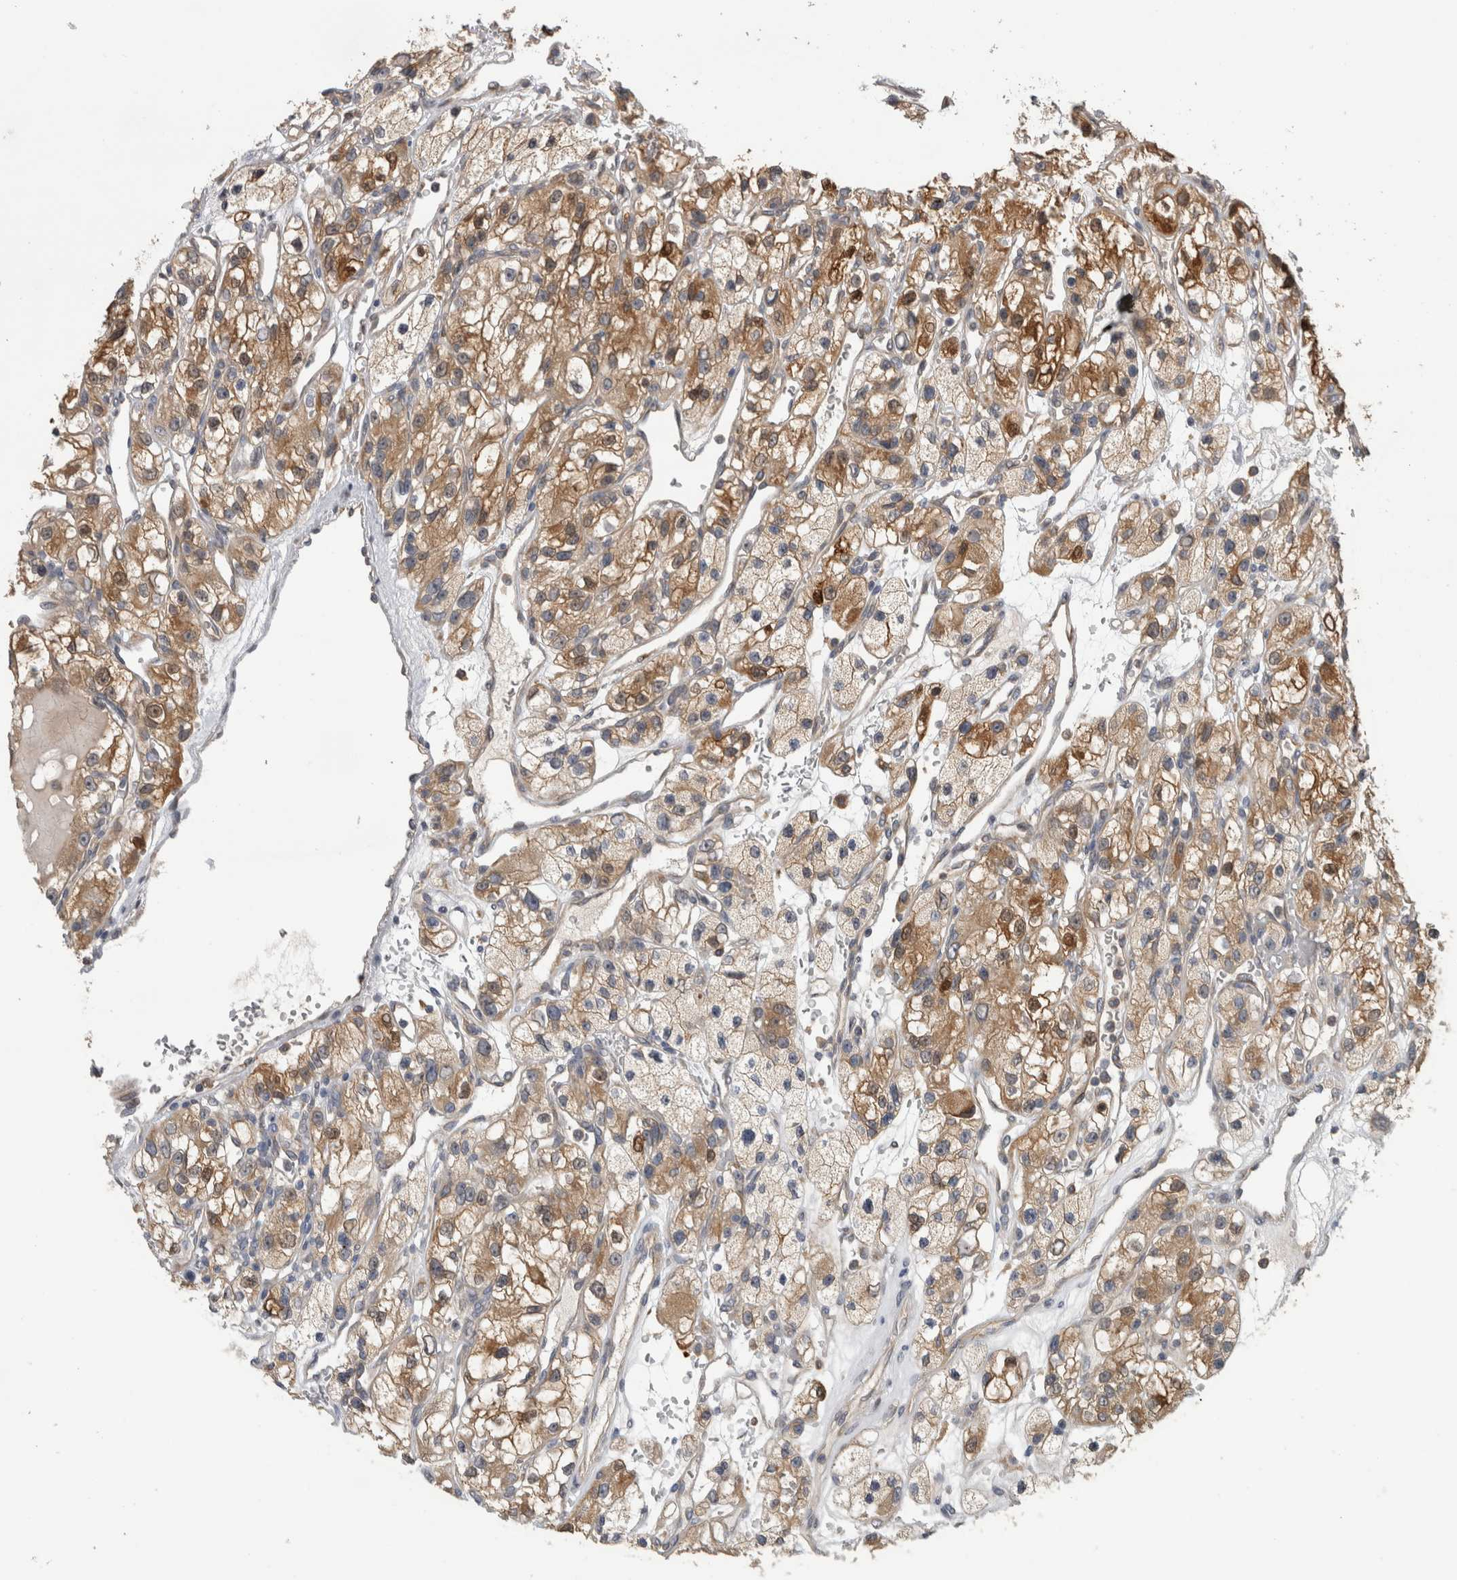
{"staining": {"intensity": "moderate", "quantity": ">75%", "location": "cytoplasmic/membranous"}, "tissue": "renal cancer", "cell_type": "Tumor cells", "image_type": "cancer", "snomed": [{"axis": "morphology", "description": "Adenocarcinoma, NOS"}, {"axis": "topography", "description": "Kidney"}], "caption": "The image reveals a brown stain indicating the presence of a protein in the cytoplasmic/membranous of tumor cells in adenocarcinoma (renal).", "gene": "TBCE", "patient": {"sex": "female", "age": 57}}